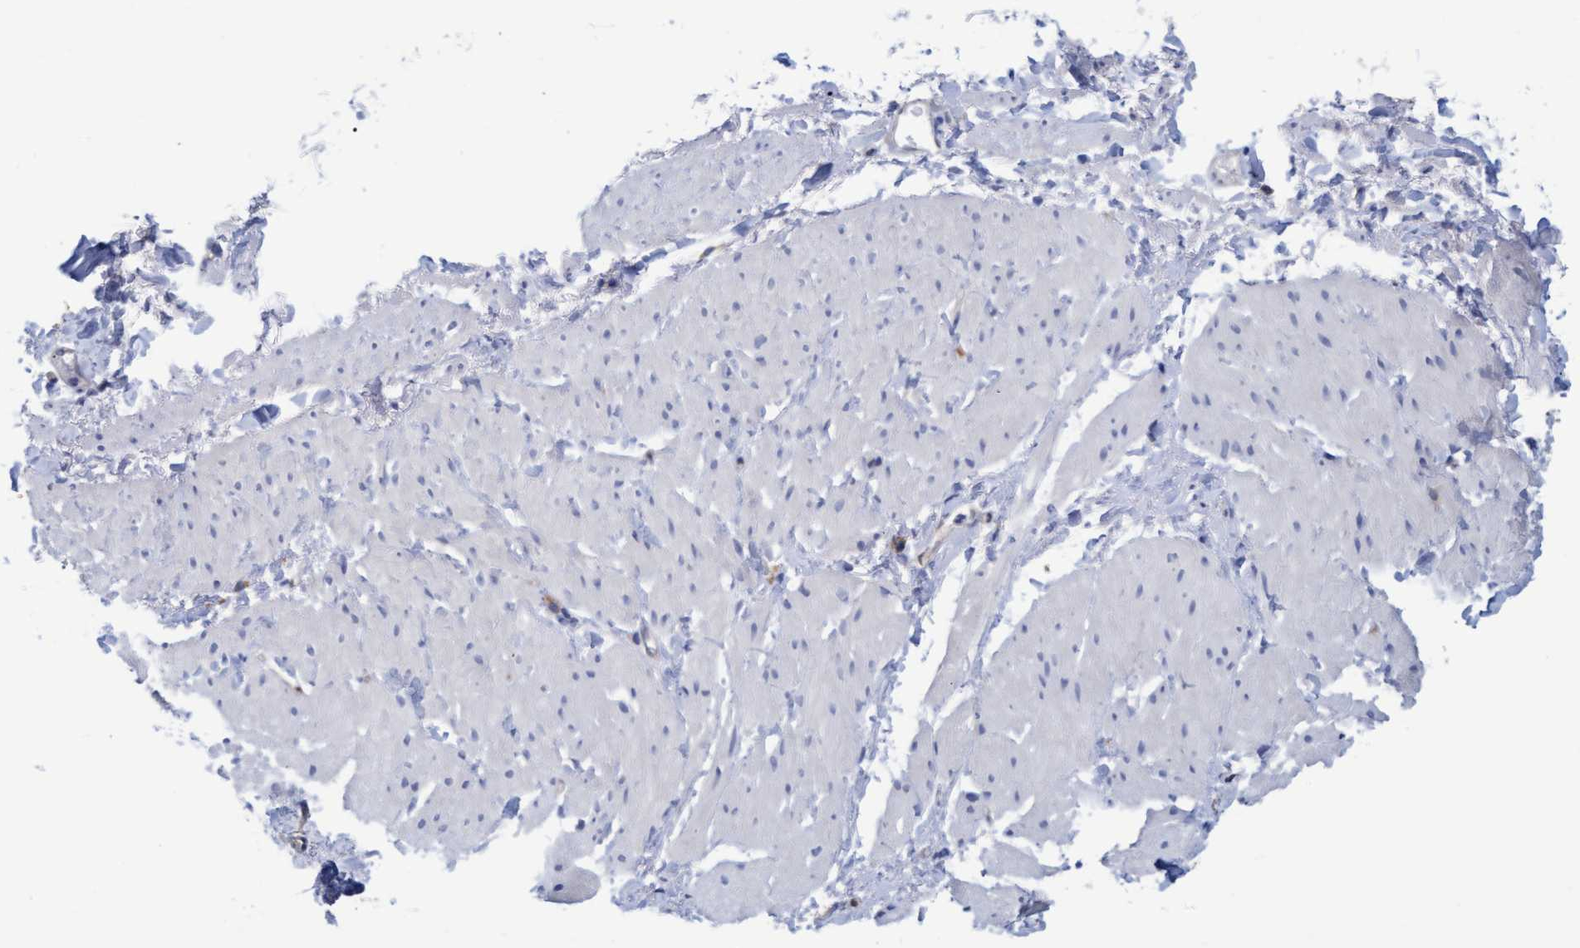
{"staining": {"intensity": "negative", "quantity": "none", "location": "none"}, "tissue": "smooth muscle", "cell_type": "Smooth muscle cells", "image_type": "normal", "snomed": [{"axis": "morphology", "description": "Normal tissue, NOS"}, {"axis": "topography", "description": "Smooth muscle"}], "caption": "This photomicrograph is of normal smooth muscle stained with immunohistochemistry (IHC) to label a protein in brown with the nuclei are counter-stained blue. There is no expression in smooth muscle cells. (IHC, brightfield microscopy, high magnification).", "gene": "STXBP1", "patient": {"sex": "male", "age": 16}}